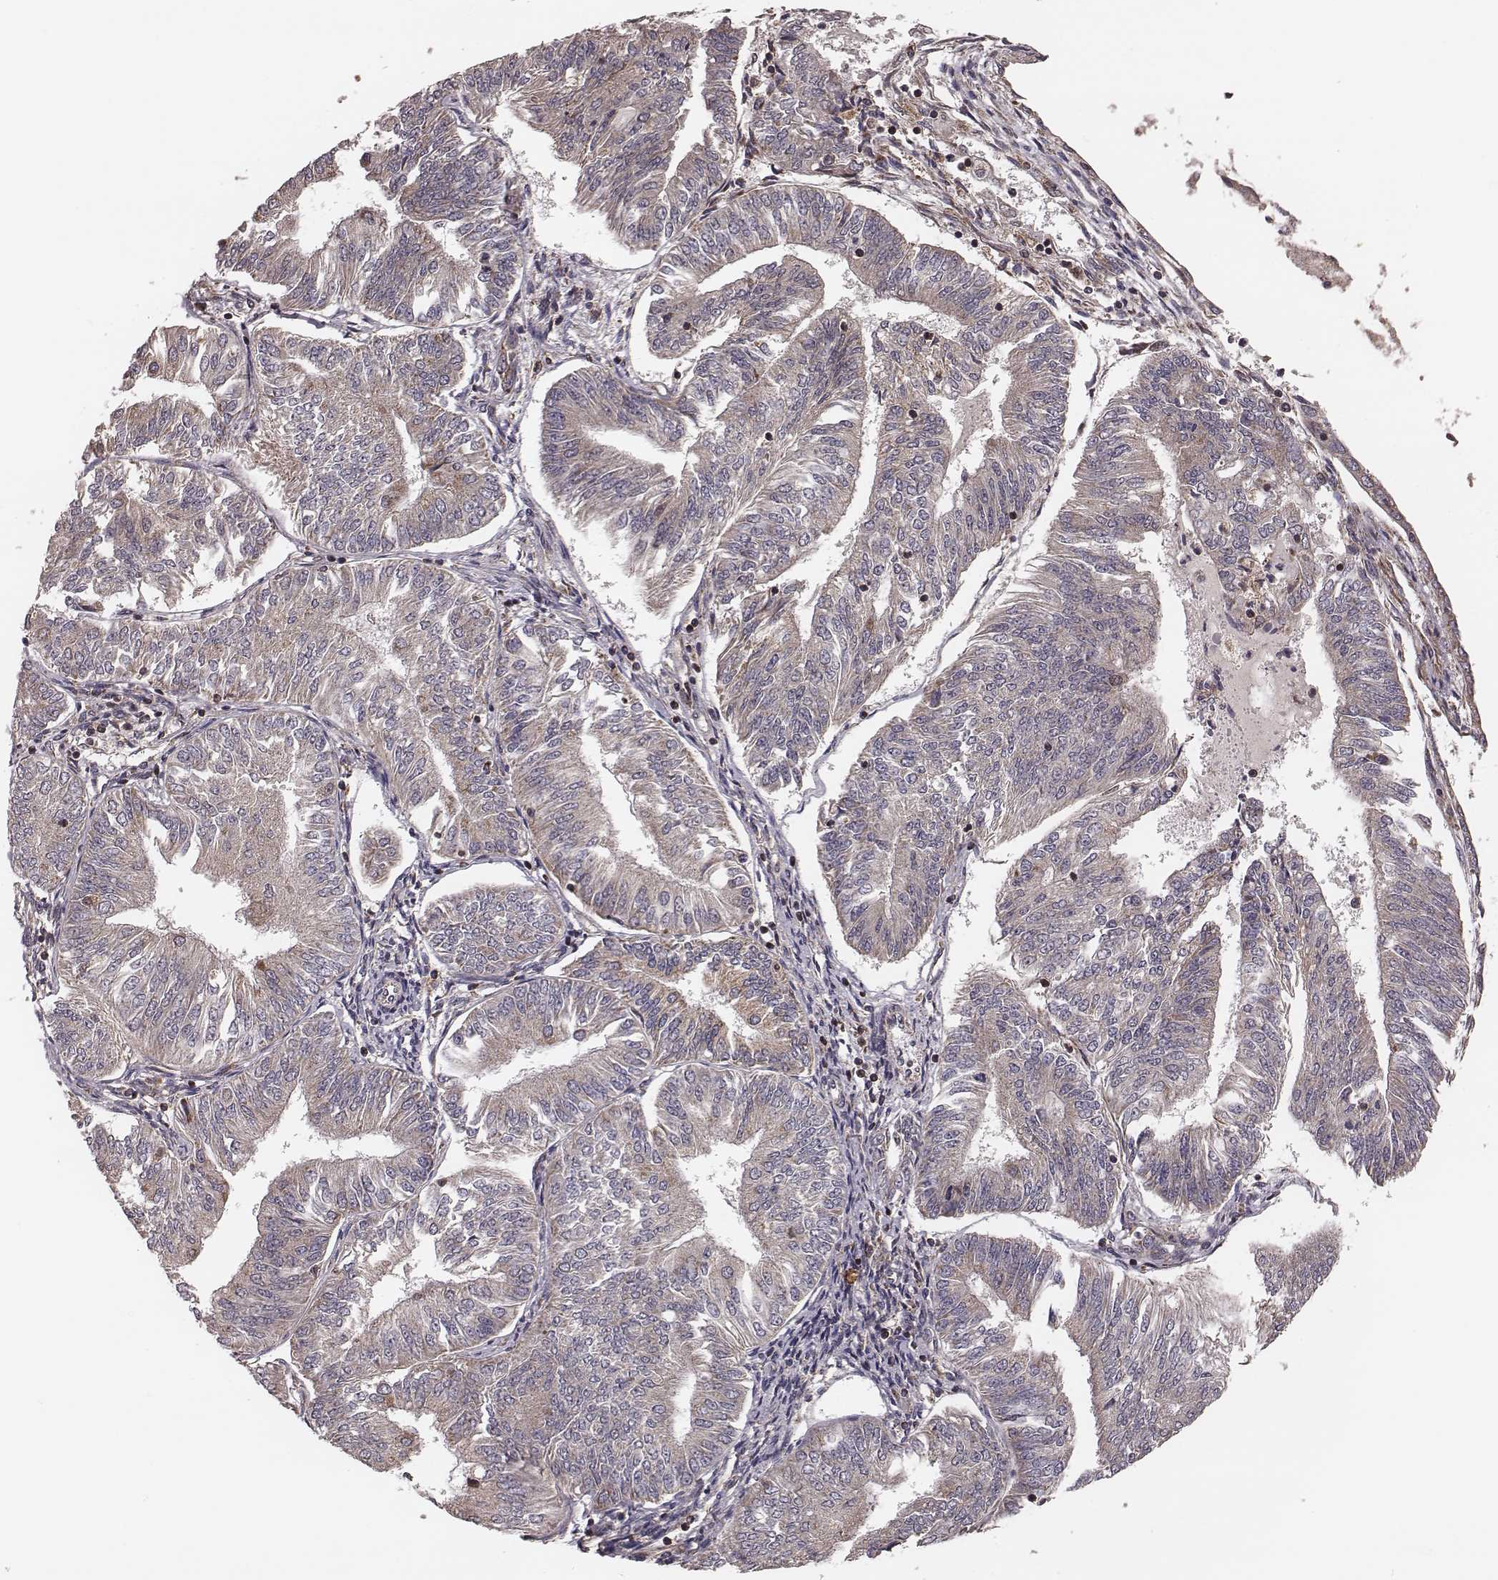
{"staining": {"intensity": "negative", "quantity": "none", "location": "none"}, "tissue": "endometrial cancer", "cell_type": "Tumor cells", "image_type": "cancer", "snomed": [{"axis": "morphology", "description": "Adenocarcinoma, NOS"}, {"axis": "topography", "description": "Endometrium"}], "caption": "Immunohistochemistry (IHC) histopathology image of human endometrial cancer stained for a protein (brown), which displays no expression in tumor cells. (DAB (3,3'-diaminobenzidine) IHC with hematoxylin counter stain).", "gene": "ZDHHC21", "patient": {"sex": "female", "age": 58}}